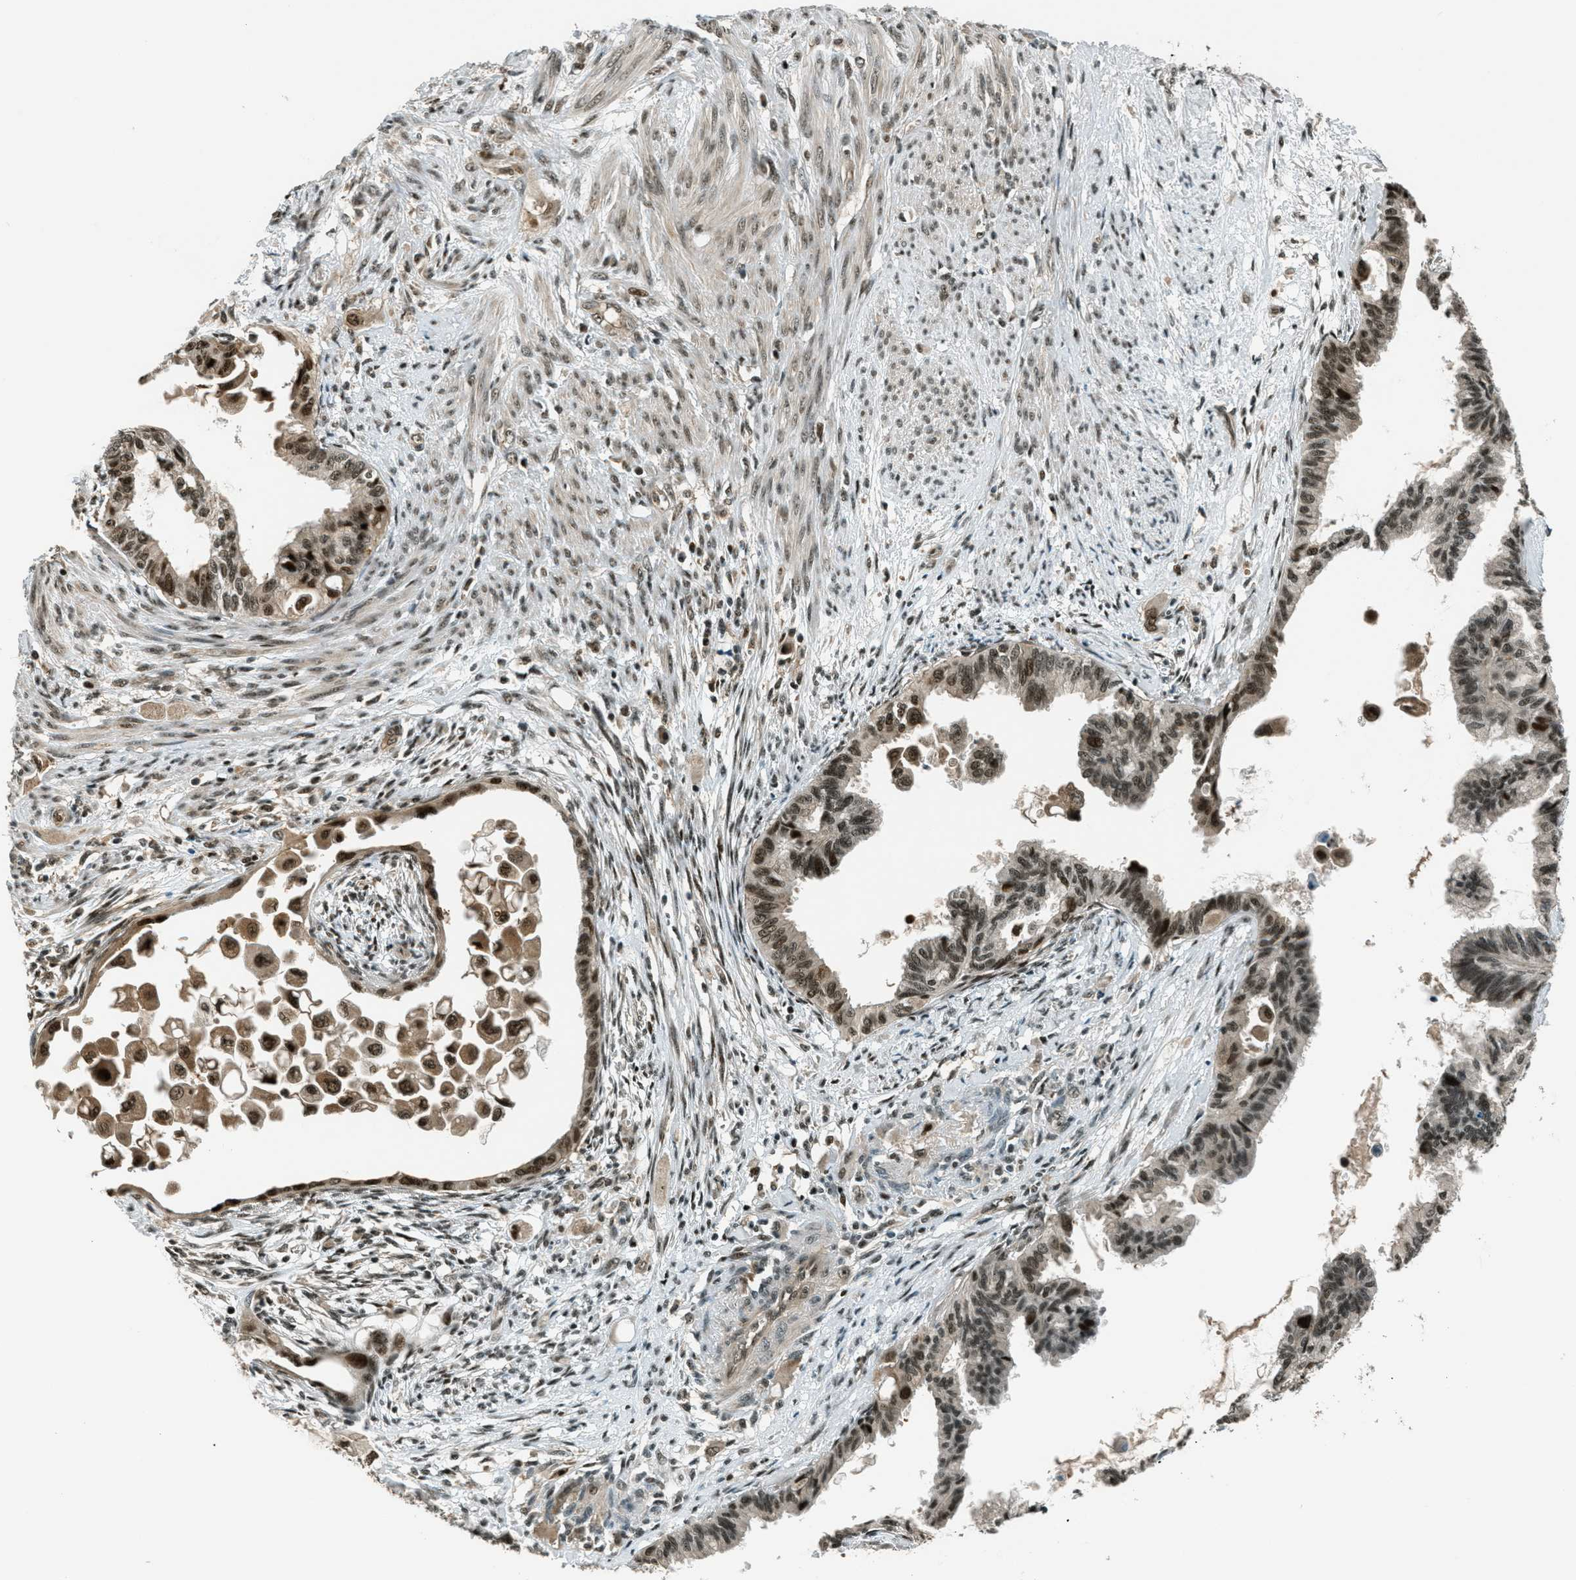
{"staining": {"intensity": "strong", "quantity": ">75%", "location": "nuclear"}, "tissue": "cervical cancer", "cell_type": "Tumor cells", "image_type": "cancer", "snomed": [{"axis": "morphology", "description": "Normal tissue, NOS"}, {"axis": "morphology", "description": "Adenocarcinoma, NOS"}, {"axis": "topography", "description": "Cervix"}, {"axis": "topography", "description": "Endometrium"}], "caption": "Cervical cancer (adenocarcinoma) stained with a protein marker displays strong staining in tumor cells.", "gene": "FOXM1", "patient": {"sex": "female", "age": 86}}